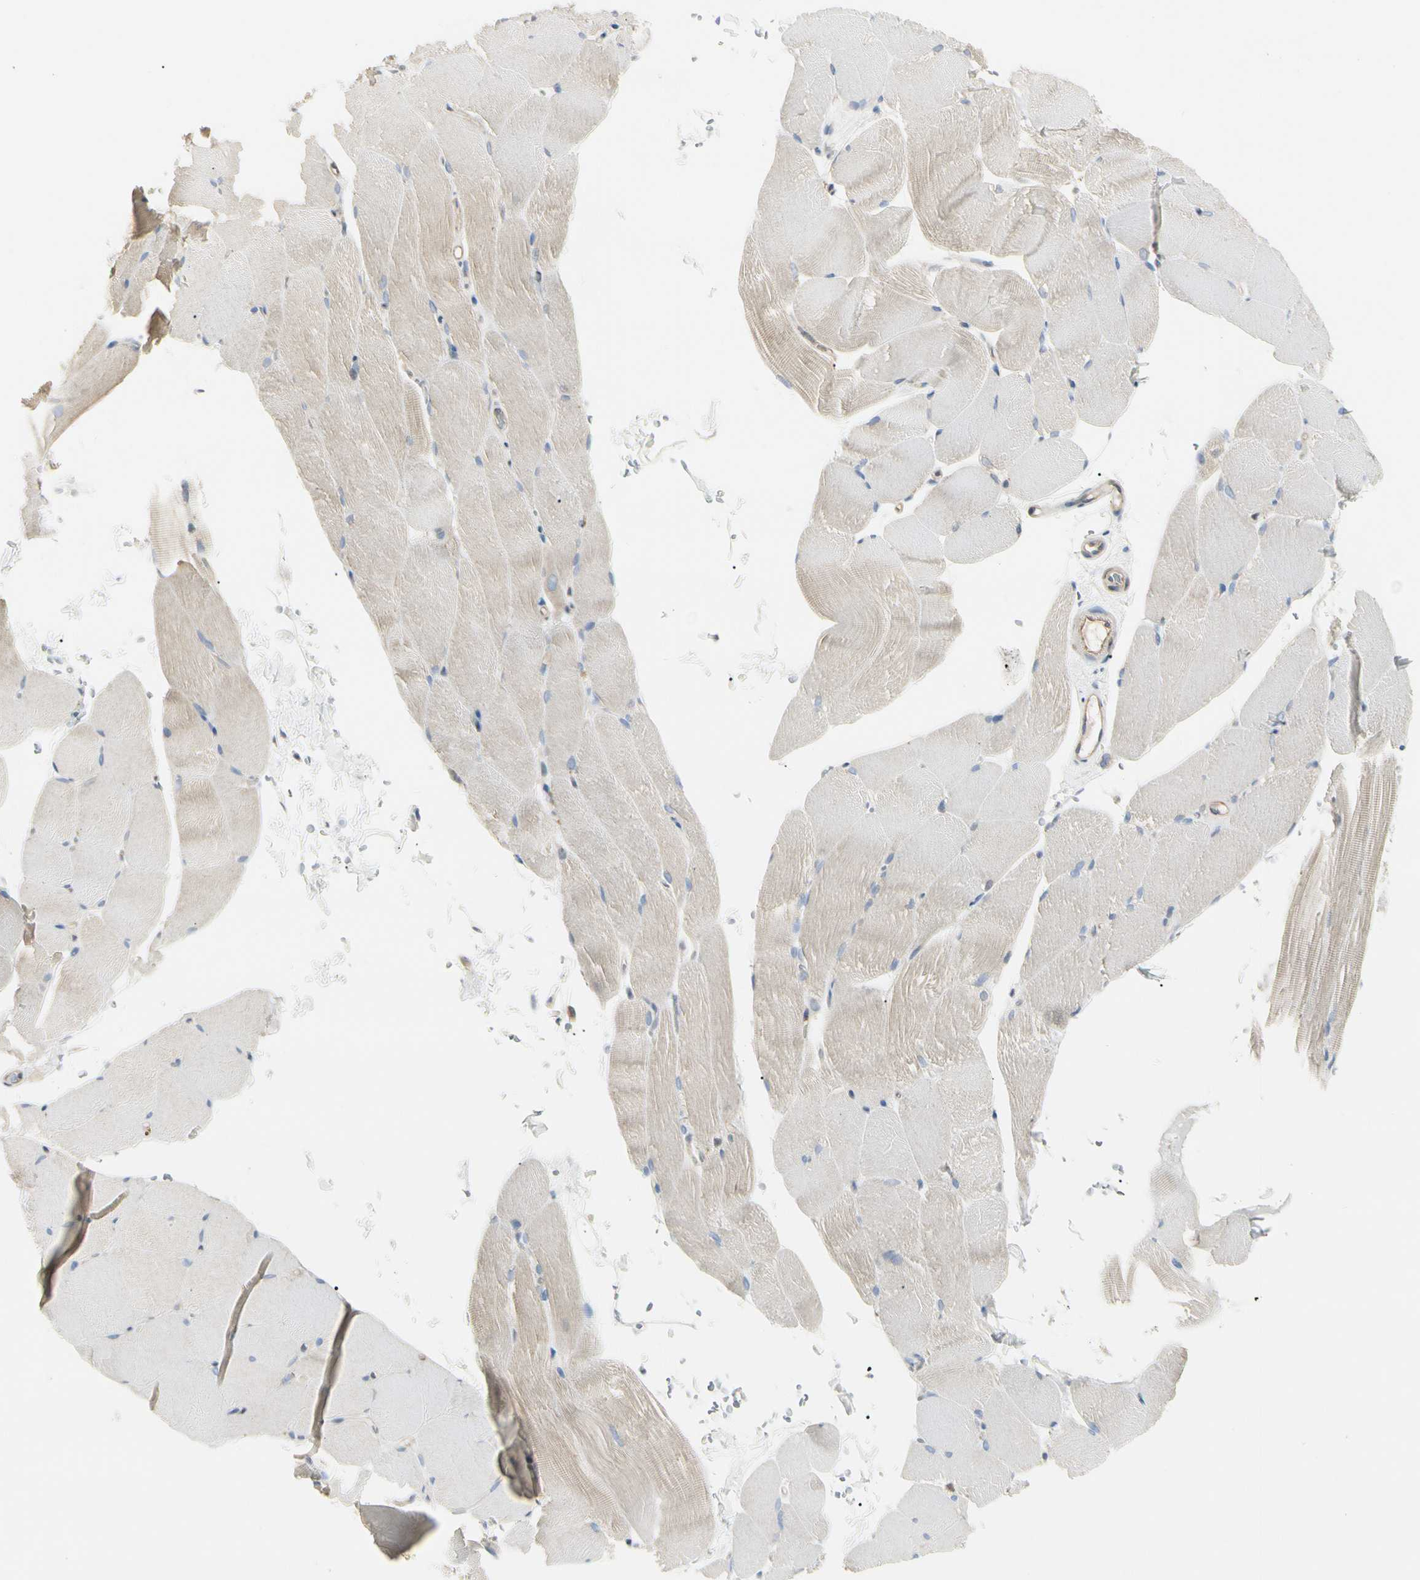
{"staining": {"intensity": "weak", "quantity": "25%-75%", "location": "cytoplasmic/membranous"}, "tissue": "skeletal muscle", "cell_type": "Myocytes", "image_type": "normal", "snomed": [{"axis": "morphology", "description": "Normal tissue, NOS"}, {"axis": "topography", "description": "Skeletal muscle"}, {"axis": "topography", "description": "Parathyroid gland"}], "caption": "Immunohistochemical staining of benign skeletal muscle reveals low levels of weak cytoplasmic/membranous staining in approximately 25%-75% of myocytes.", "gene": "NFKB2", "patient": {"sex": "female", "age": 37}}